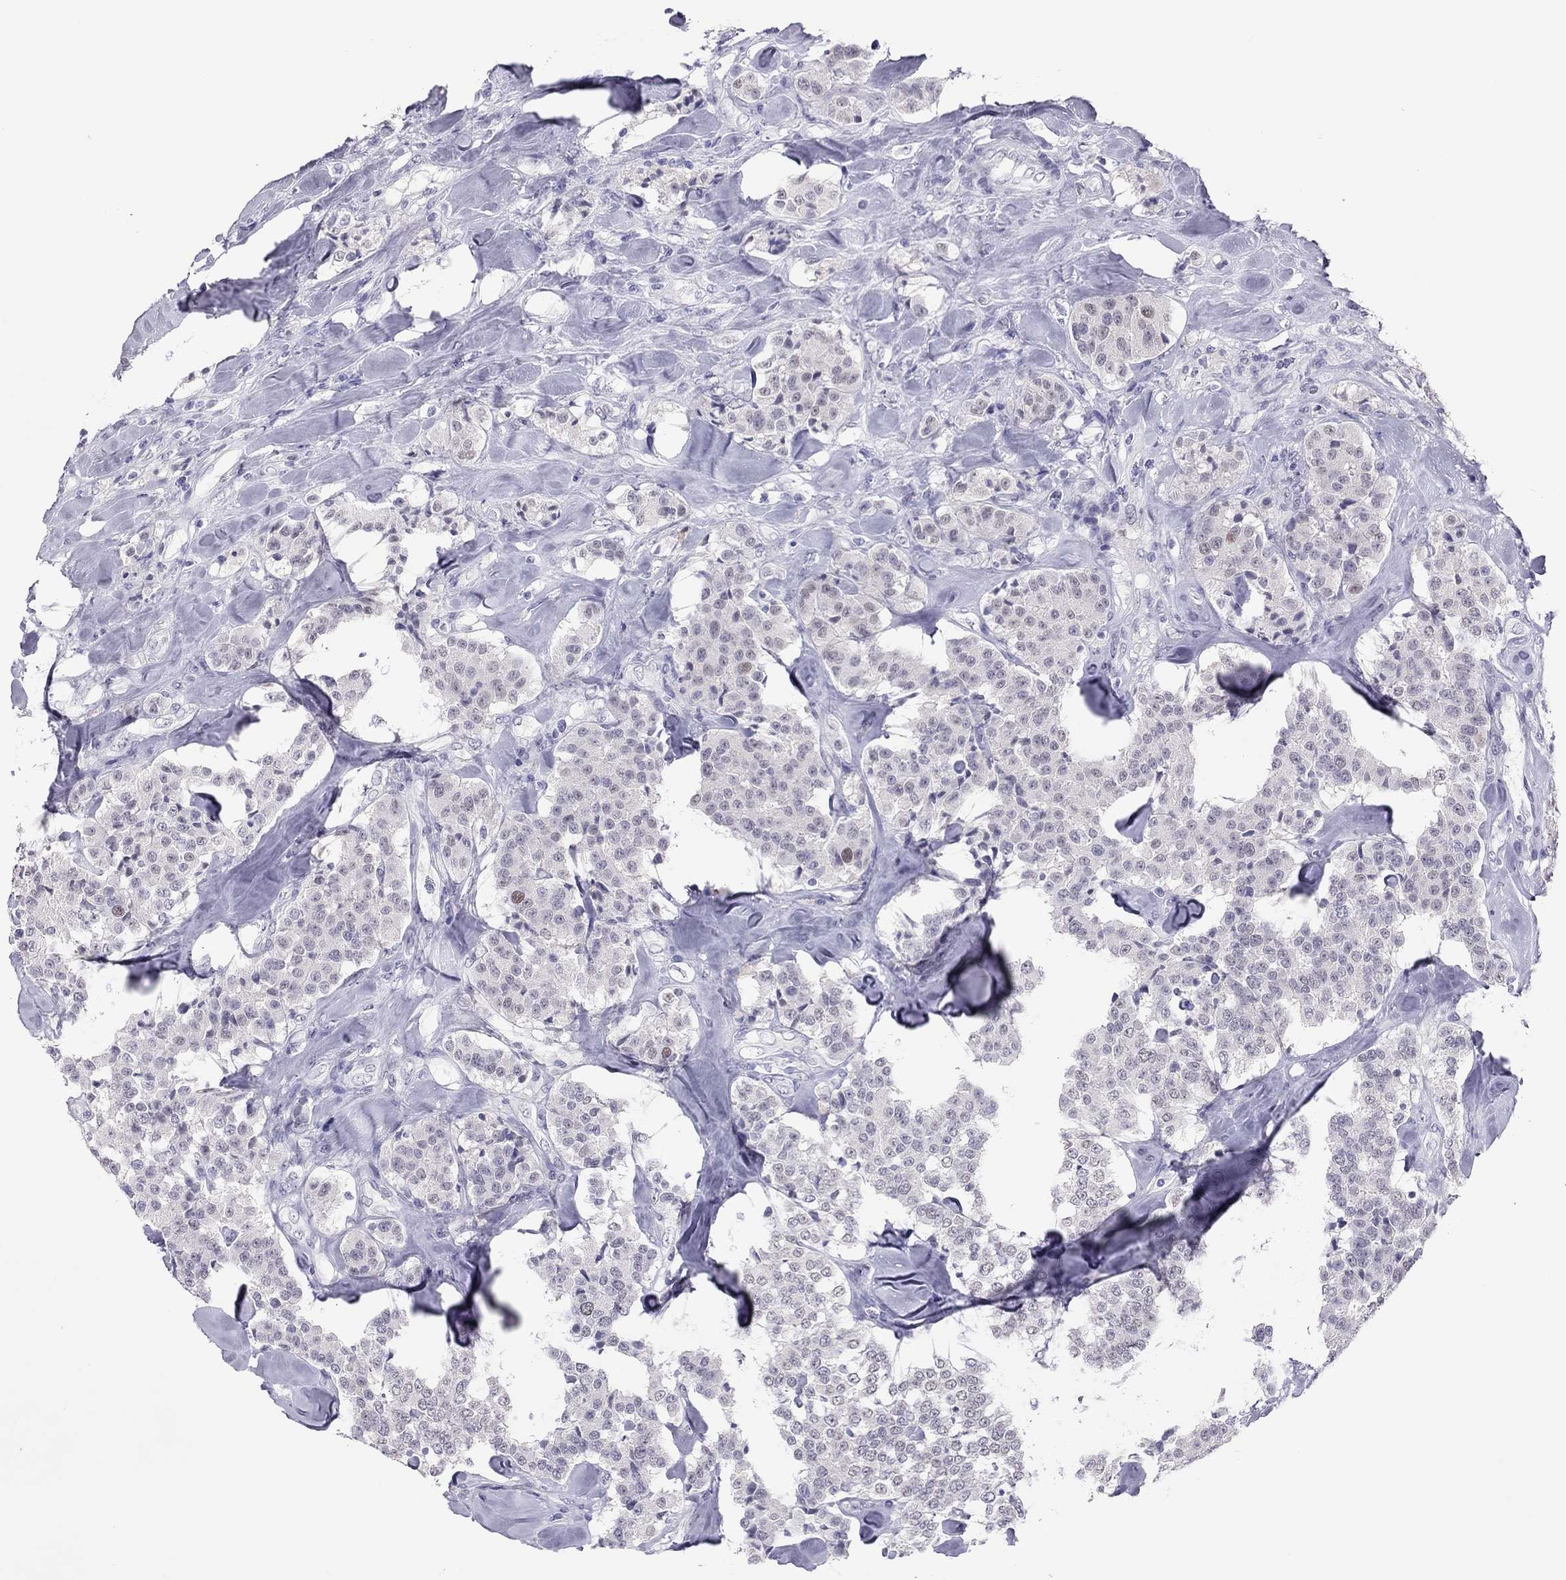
{"staining": {"intensity": "negative", "quantity": "none", "location": "none"}, "tissue": "carcinoid", "cell_type": "Tumor cells", "image_type": "cancer", "snomed": [{"axis": "morphology", "description": "Carcinoid, malignant, NOS"}, {"axis": "topography", "description": "Pancreas"}], "caption": "A high-resolution image shows IHC staining of carcinoid, which demonstrates no significant positivity in tumor cells.", "gene": "PHOX2A", "patient": {"sex": "male", "age": 41}}